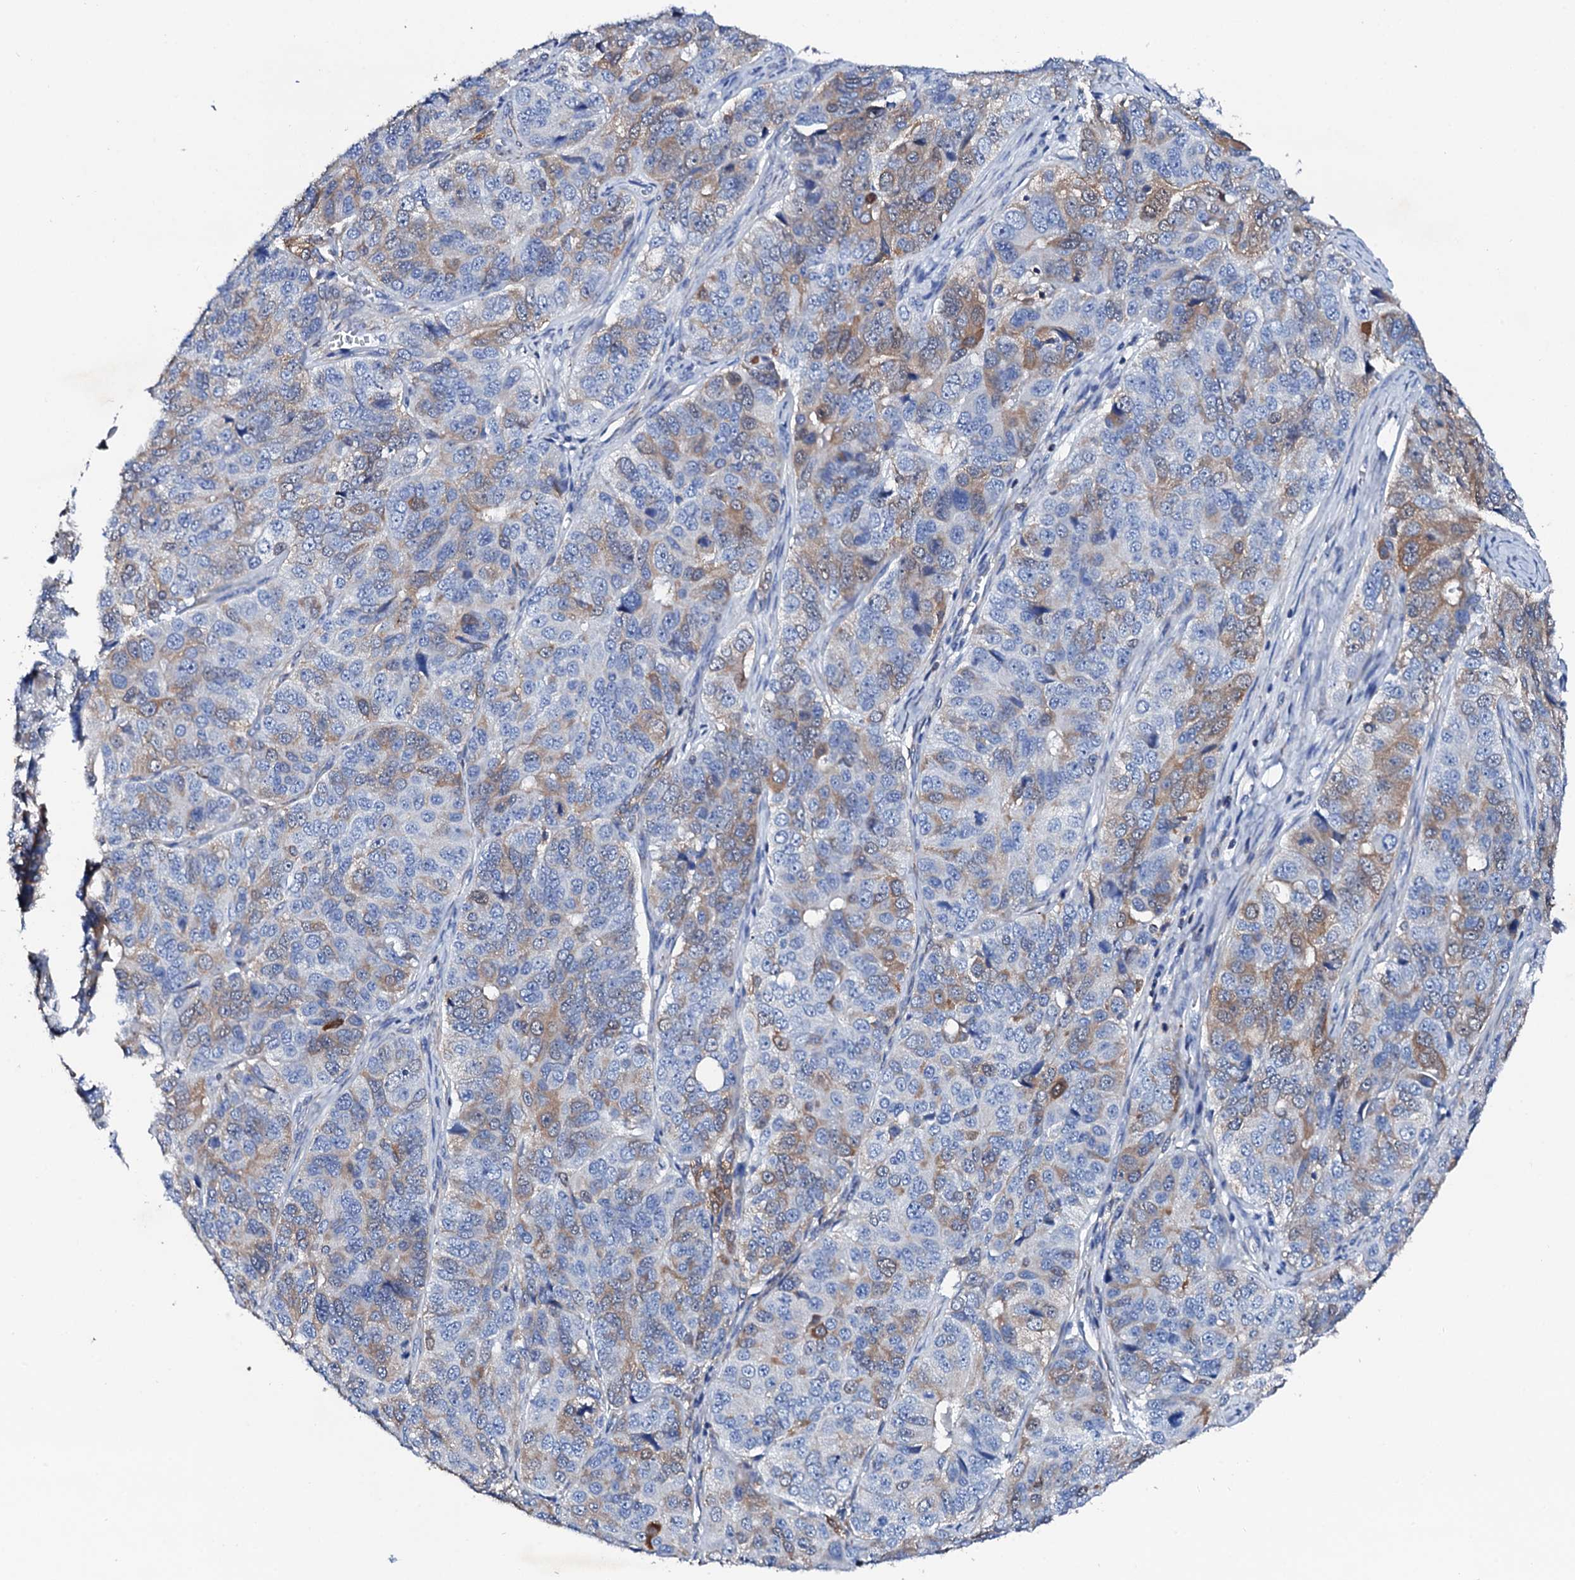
{"staining": {"intensity": "weak", "quantity": "25%-75%", "location": "cytoplasmic/membranous"}, "tissue": "ovarian cancer", "cell_type": "Tumor cells", "image_type": "cancer", "snomed": [{"axis": "morphology", "description": "Carcinoma, endometroid"}, {"axis": "topography", "description": "Ovary"}], "caption": "Weak cytoplasmic/membranous positivity for a protein is appreciated in approximately 25%-75% of tumor cells of endometroid carcinoma (ovarian) using IHC.", "gene": "GLB1L3", "patient": {"sex": "female", "age": 51}}